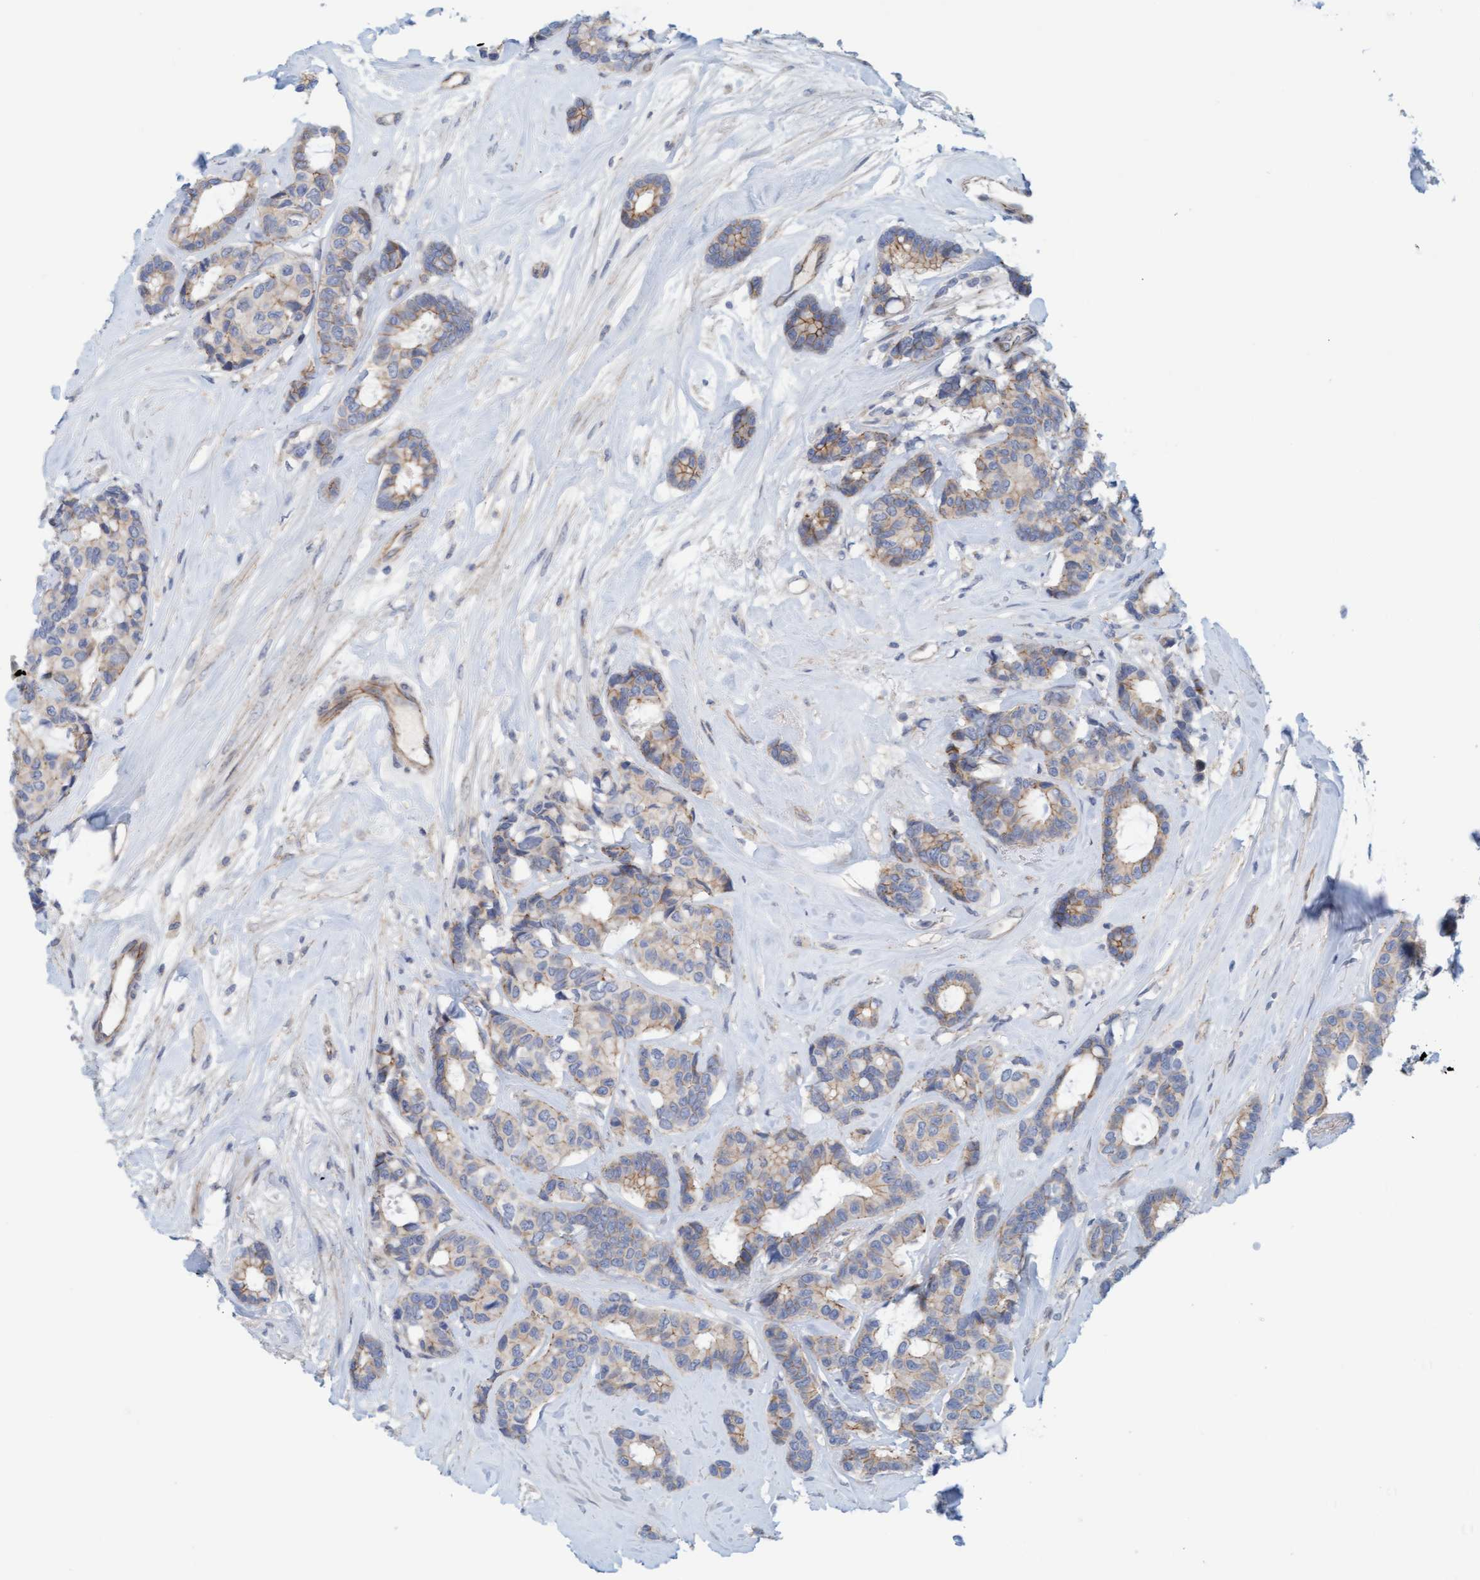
{"staining": {"intensity": "weak", "quantity": "25%-75%", "location": "cytoplasmic/membranous"}, "tissue": "breast cancer", "cell_type": "Tumor cells", "image_type": "cancer", "snomed": [{"axis": "morphology", "description": "Duct carcinoma"}, {"axis": "topography", "description": "Breast"}], "caption": "IHC staining of invasive ductal carcinoma (breast), which displays low levels of weak cytoplasmic/membranous staining in about 25%-75% of tumor cells indicating weak cytoplasmic/membranous protein expression. The staining was performed using DAB (brown) for protein detection and nuclei were counterstained in hematoxylin (blue).", "gene": "KRBA2", "patient": {"sex": "female", "age": 87}}